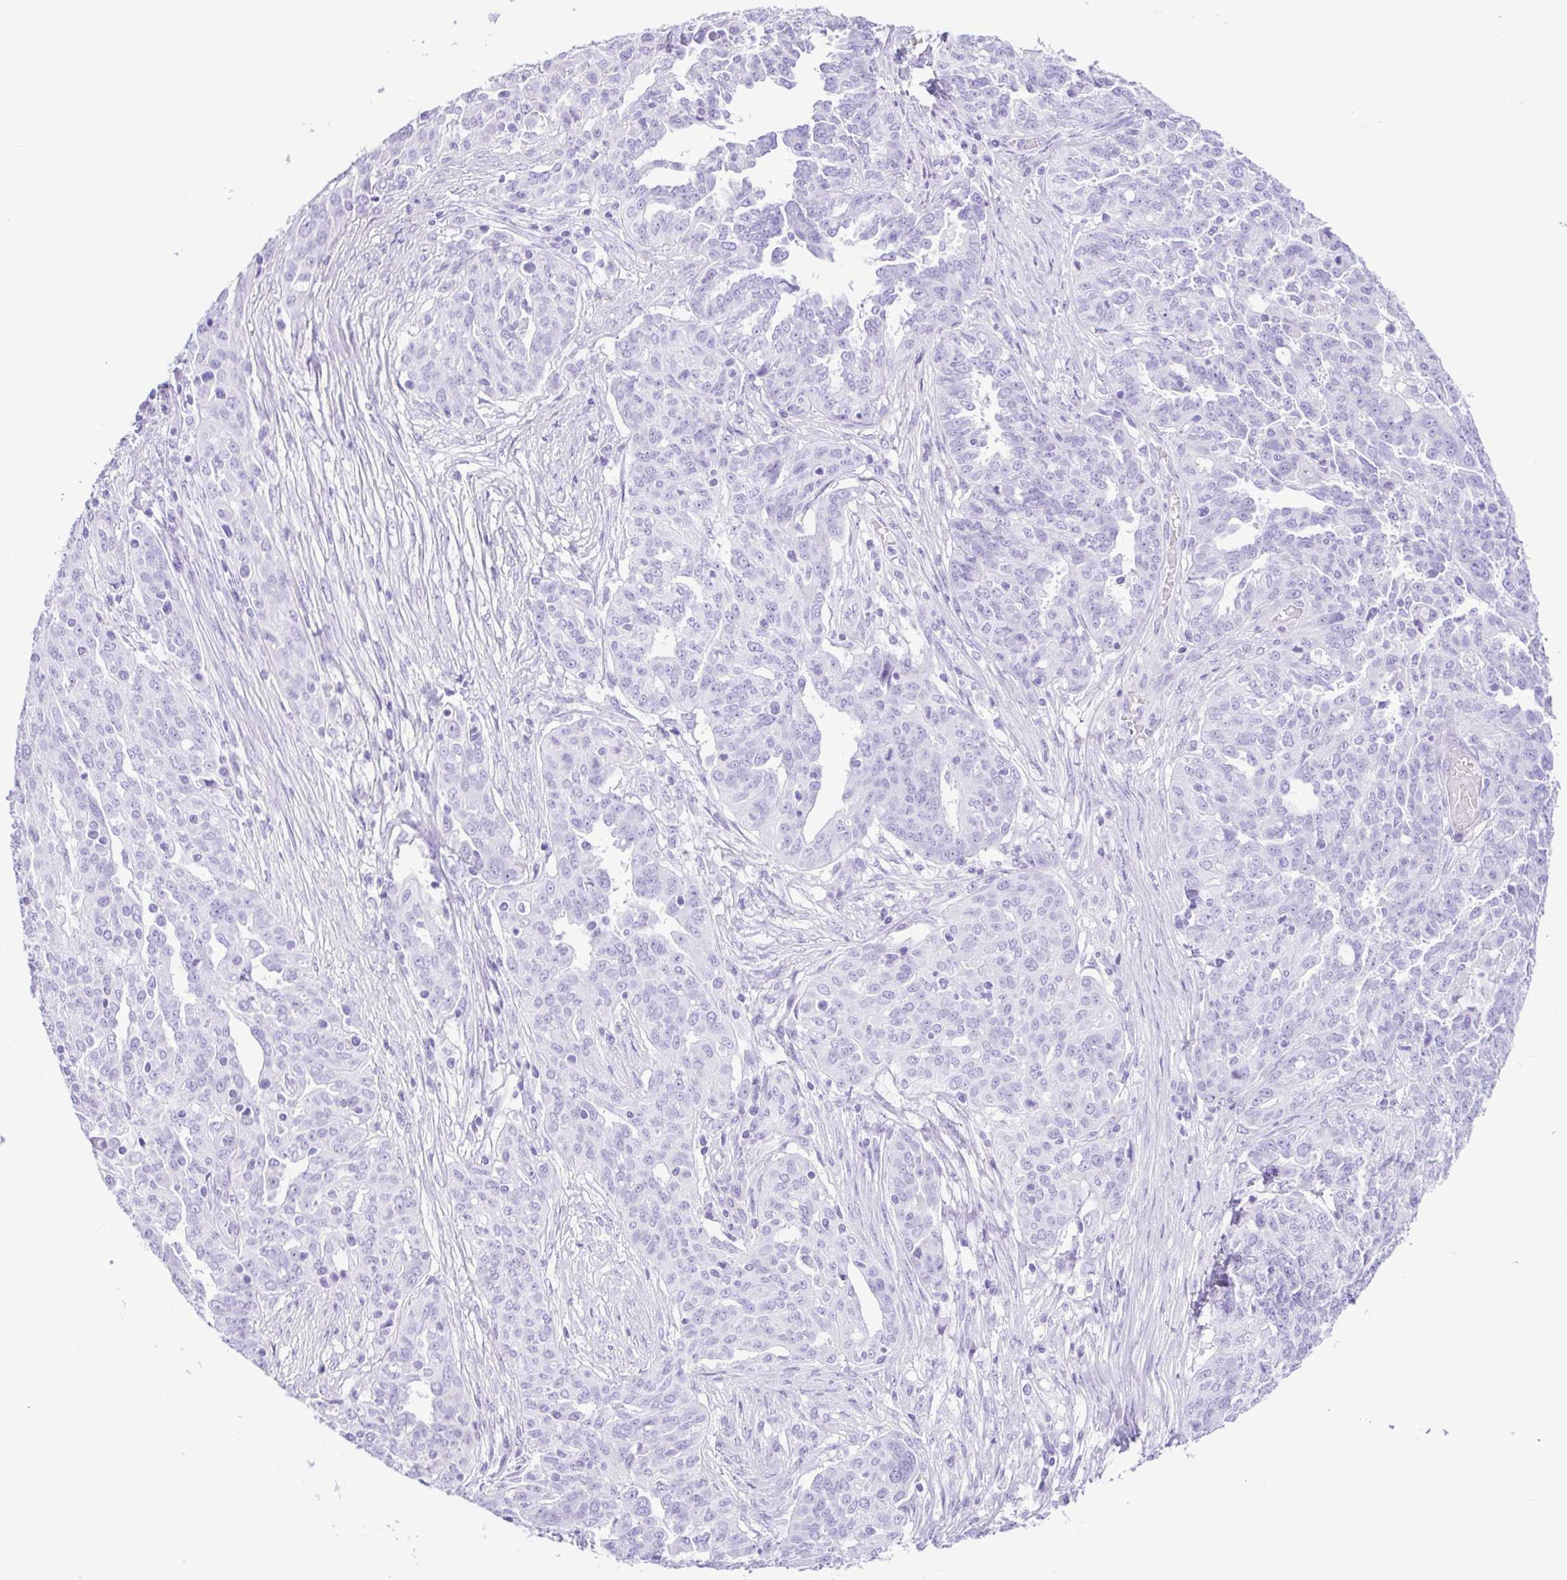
{"staining": {"intensity": "negative", "quantity": "none", "location": "none"}, "tissue": "ovarian cancer", "cell_type": "Tumor cells", "image_type": "cancer", "snomed": [{"axis": "morphology", "description": "Cystadenocarcinoma, serous, NOS"}, {"axis": "topography", "description": "Ovary"}], "caption": "Ovarian cancer stained for a protein using immunohistochemistry shows no expression tumor cells.", "gene": "ERP27", "patient": {"sex": "female", "age": 67}}